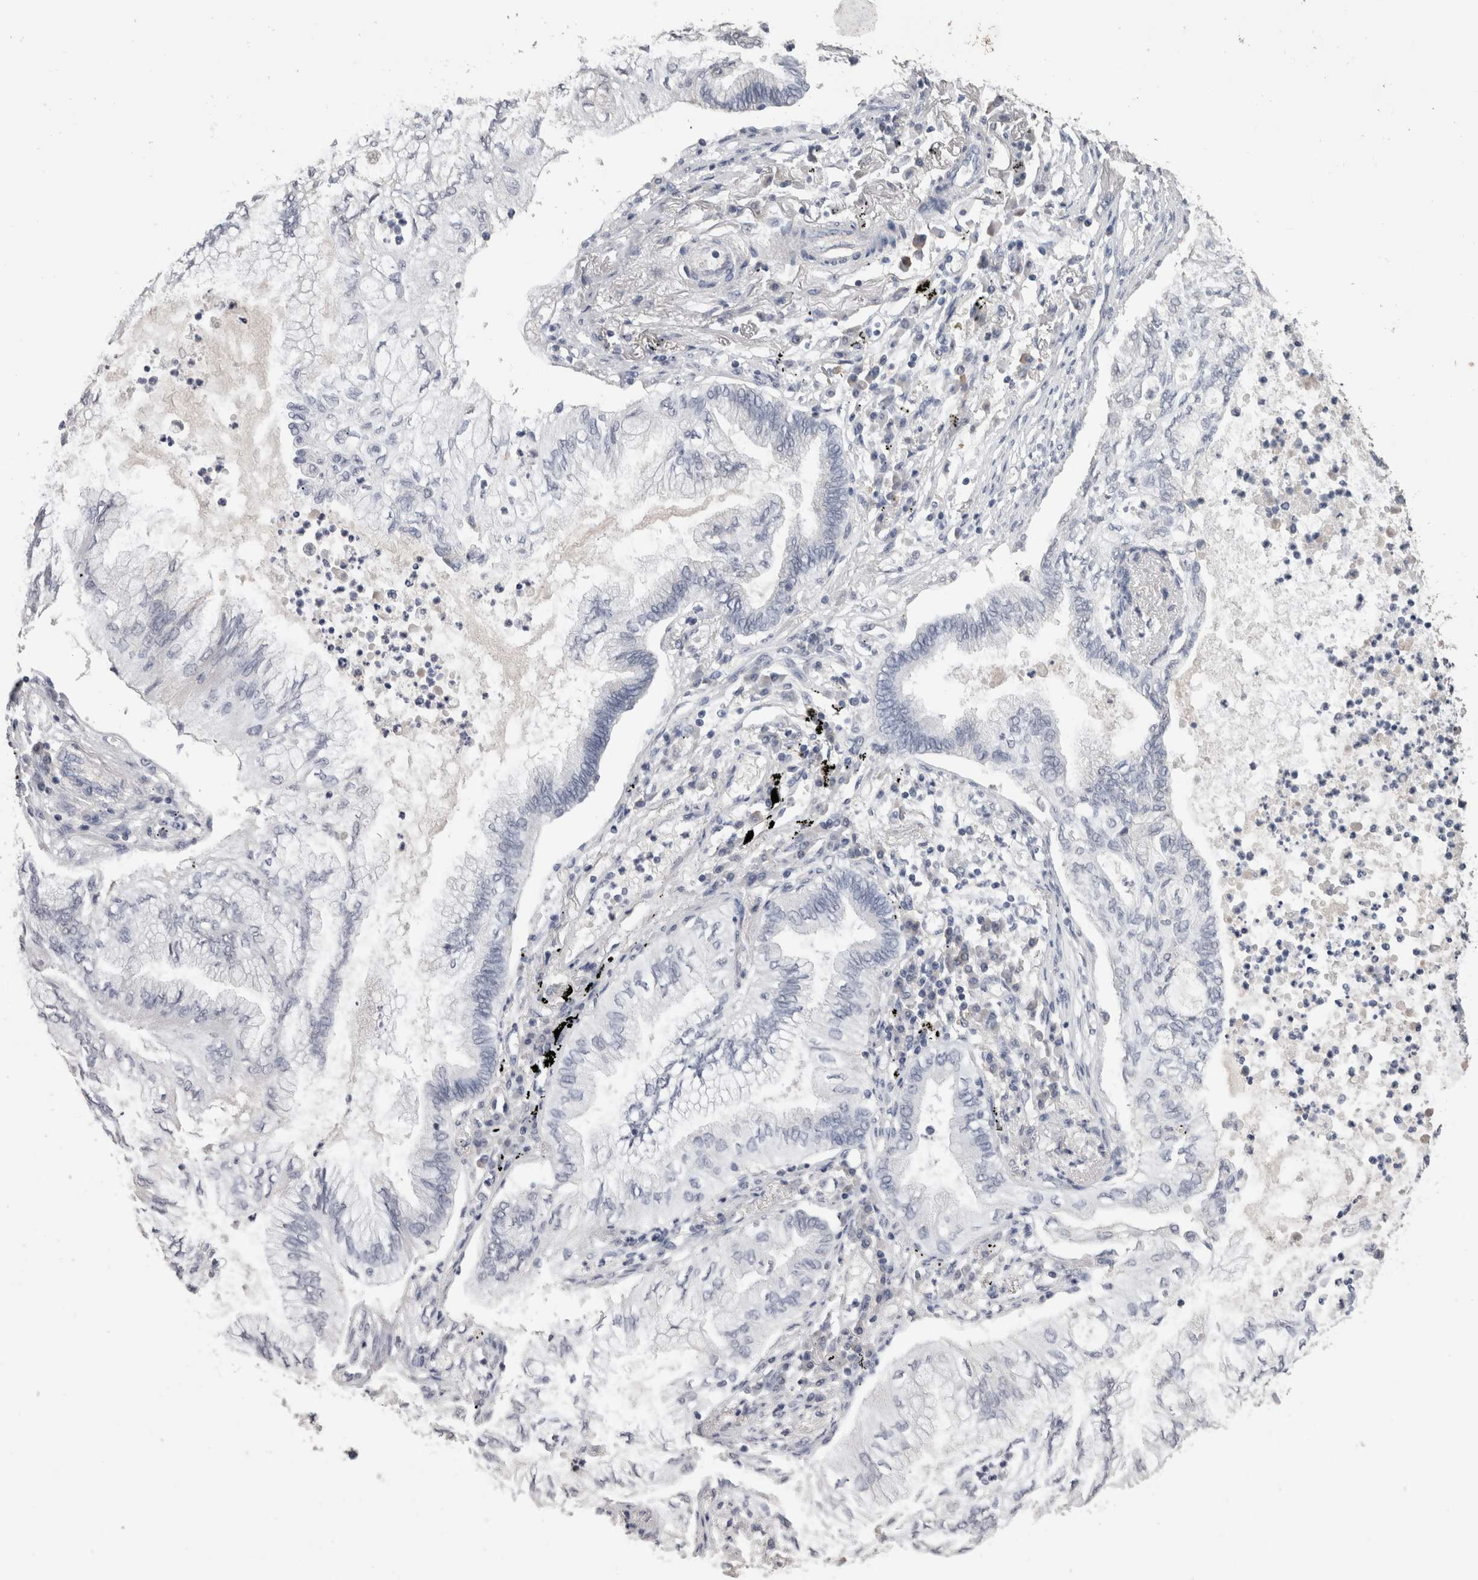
{"staining": {"intensity": "negative", "quantity": "none", "location": "none"}, "tissue": "lung cancer", "cell_type": "Tumor cells", "image_type": "cancer", "snomed": [{"axis": "morphology", "description": "Normal tissue, NOS"}, {"axis": "morphology", "description": "Adenocarcinoma, NOS"}, {"axis": "topography", "description": "Bronchus"}, {"axis": "topography", "description": "Lung"}], "caption": "Tumor cells show no significant protein positivity in lung cancer.", "gene": "DDX17", "patient": {"sex": "female", "age": 70}}